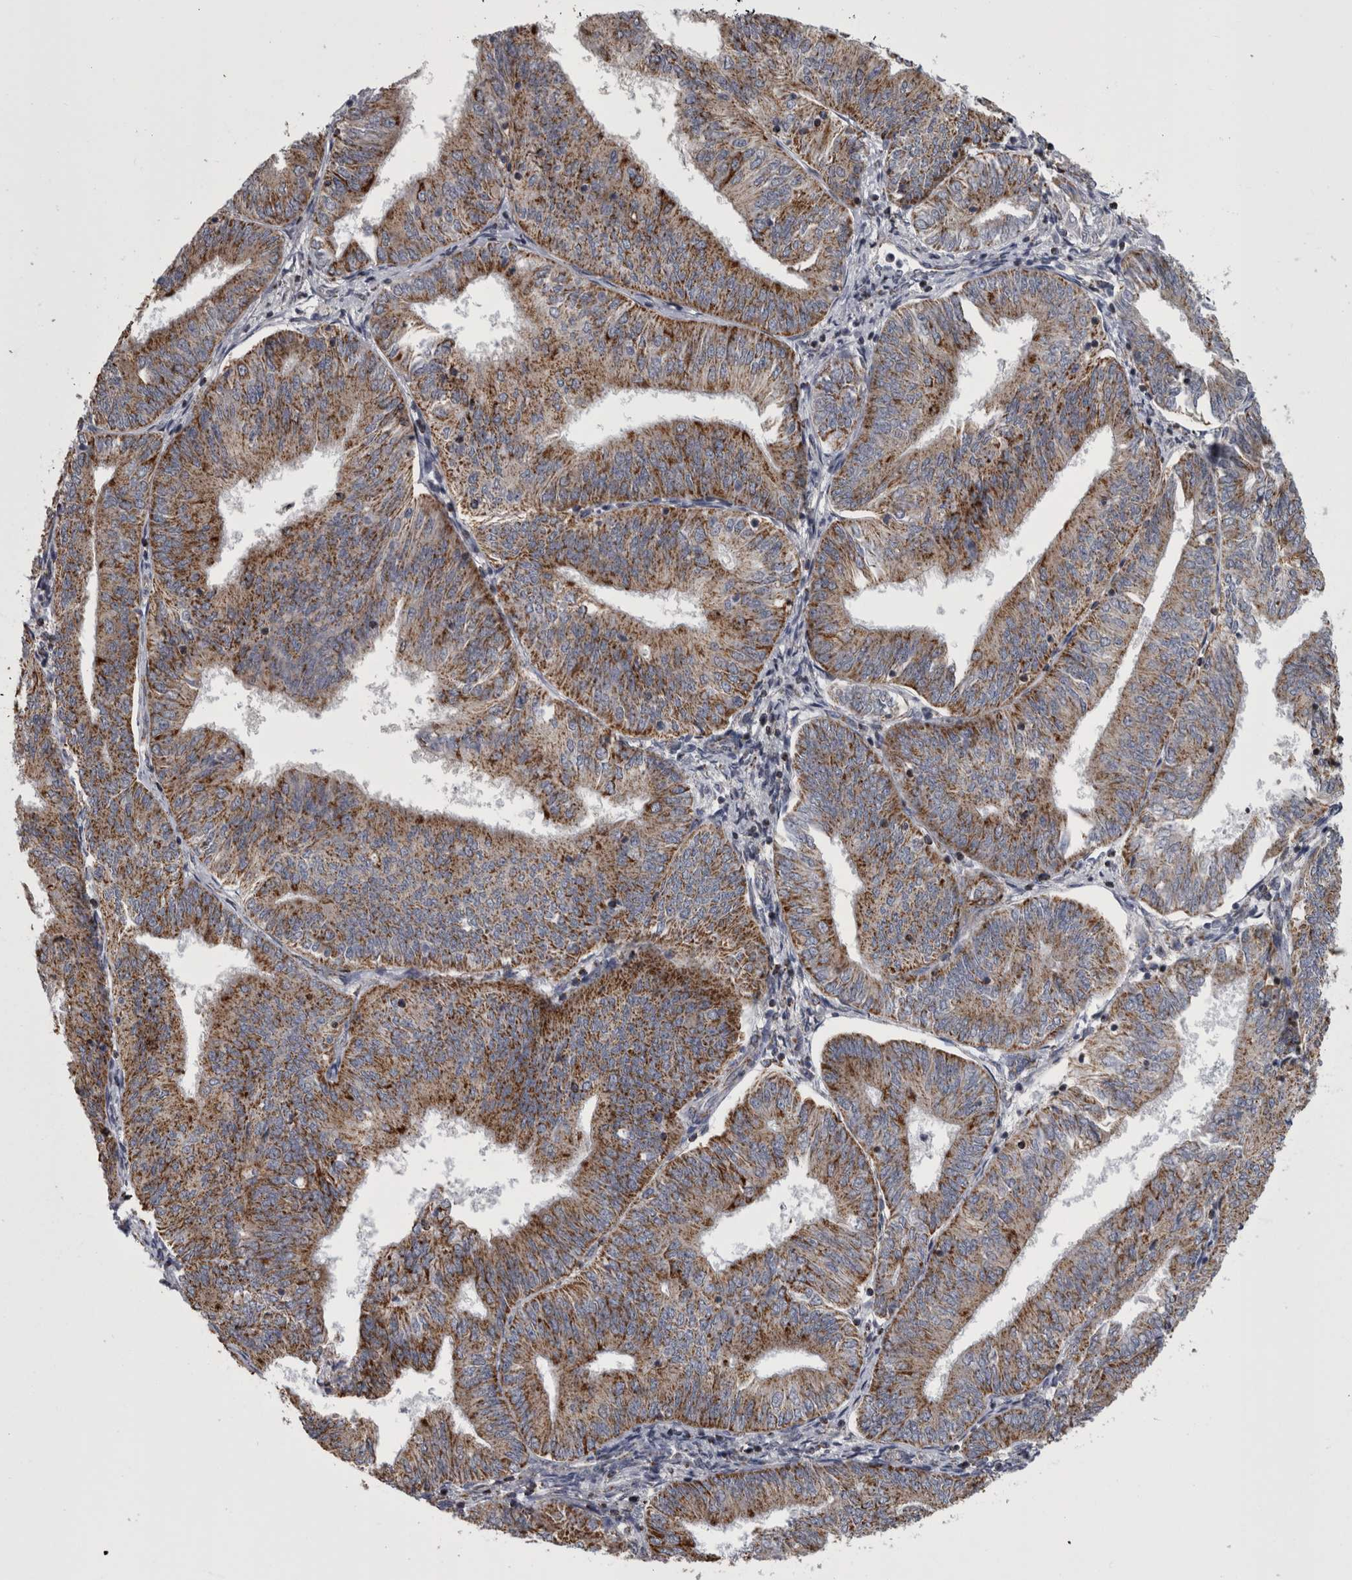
{"staining": {"intensity": "moderate", "quantity": ">75%", "location": "cytoplasmic/membranous"}, "tissue": "endometrial cancer", "cell_type": "Tumor cells", "image_type": "cancer", "snomed": [{"axis": "morphology", "description": "Adenocarcinoma, NOS"}, {"axis": "topography", "description": "Endometrium"}], "caption": "High-magnification brightfield microscopy of adenocarcinoma (endometrial) stained with DAB (3,3'-diaminobenzidine) (brown) and counterstained with hematoxylin (blue). tumor cells exhibit moderate cytoplasmic/membranous positivity is seen in approximately>75% of cells. The staining was performed using DAB, with brown indicating positive protein expression. Nuclei are stained blue with hematoxylin.", "gene": "MDH2", "patient": {"sex": "female", "age": 58}}